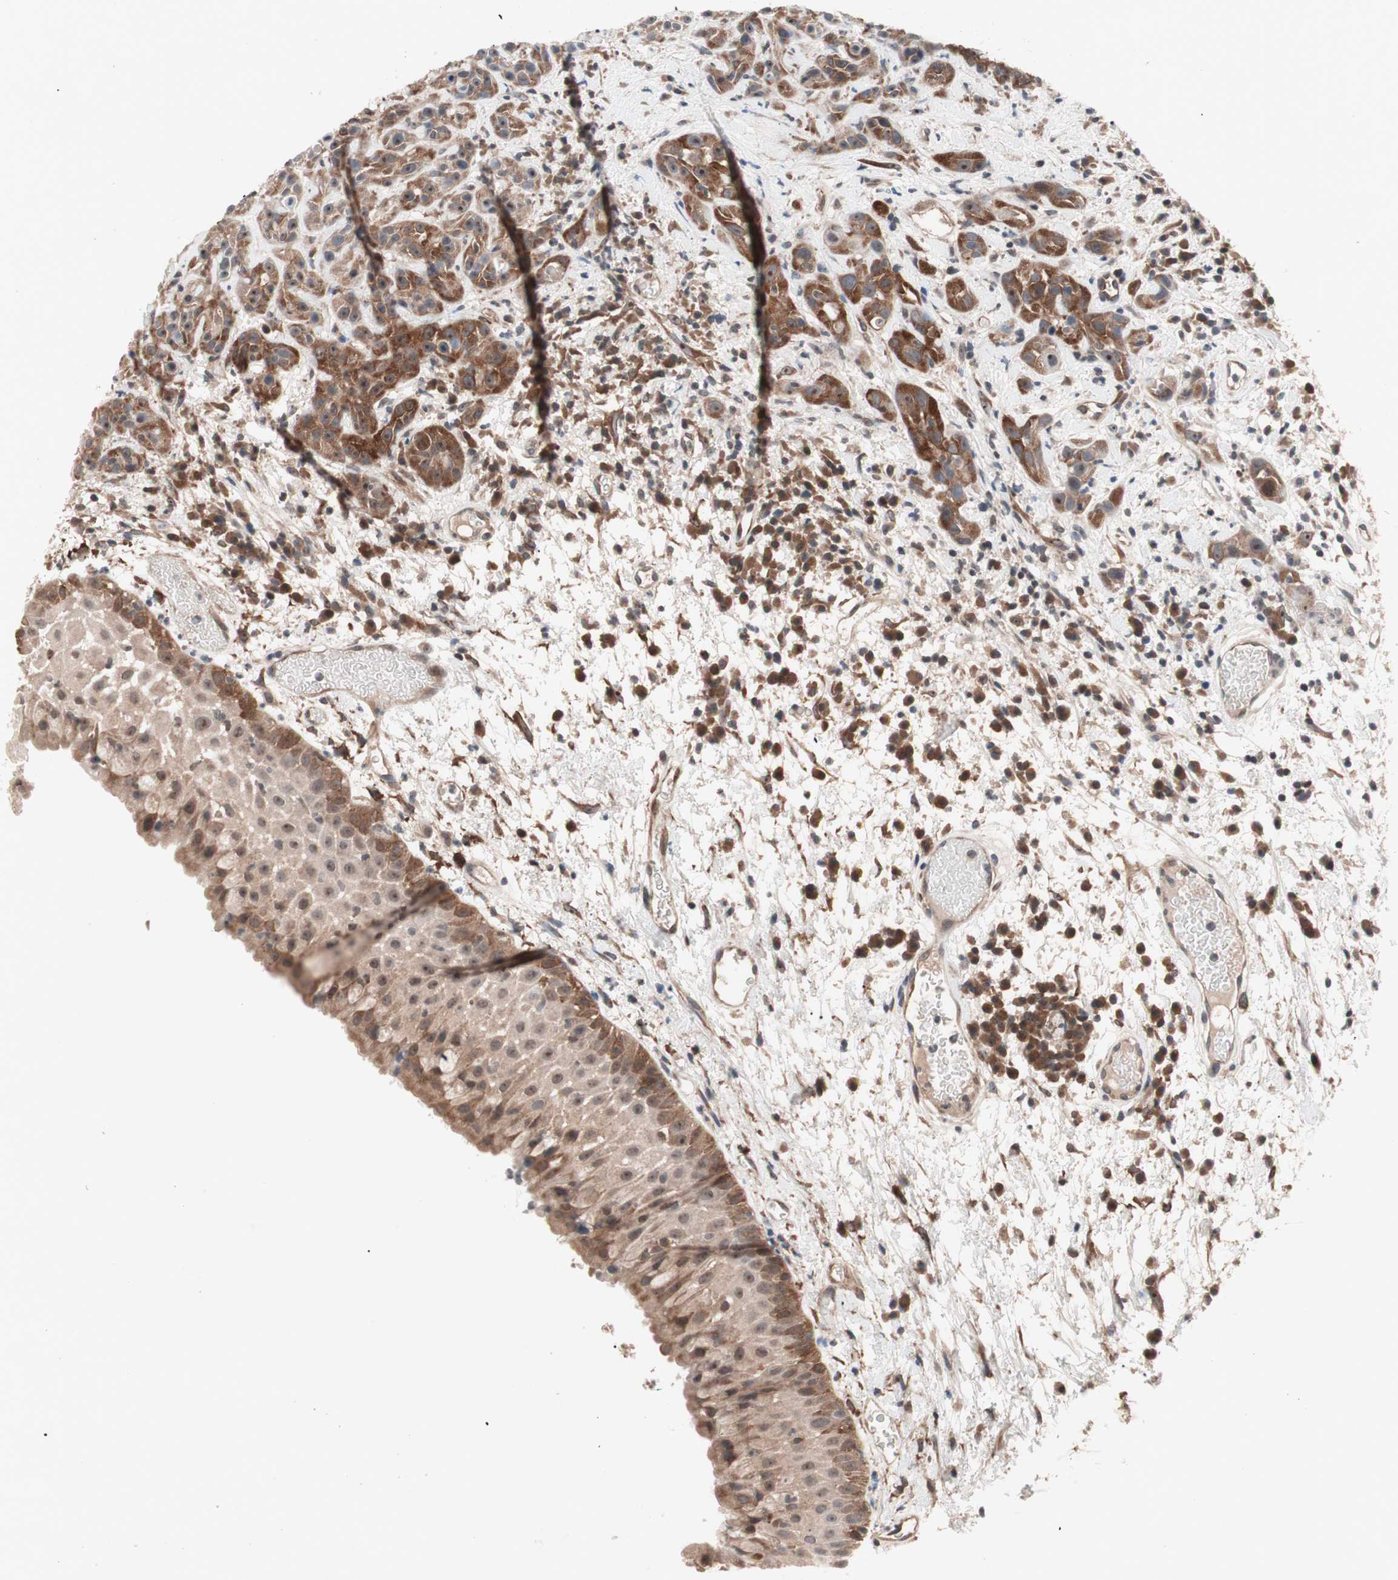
{"staining": {"intensity": "moderate", "quantity": ">75%", "location": "cytoplasmic/membranous"}, "tissue": "head and neck cancer", "cell_type": "Tumor cells", "image_type": "cancer", "snomed": [{"axis": "morphology", "description": "Squamous cell carcinoma, NOS"}, {"axis": "topography", "description": "Head-Neck"}], "caption": "The histopathology image exhibits immunohistochemical staining of head and neck cancer (squamous cell carcinoma). There is moderate cytoplasmic/membranous staining is present in about >75% of tumor cells.", "gene": "IRS1", "patient": {"sex": "male", "age": 62}}